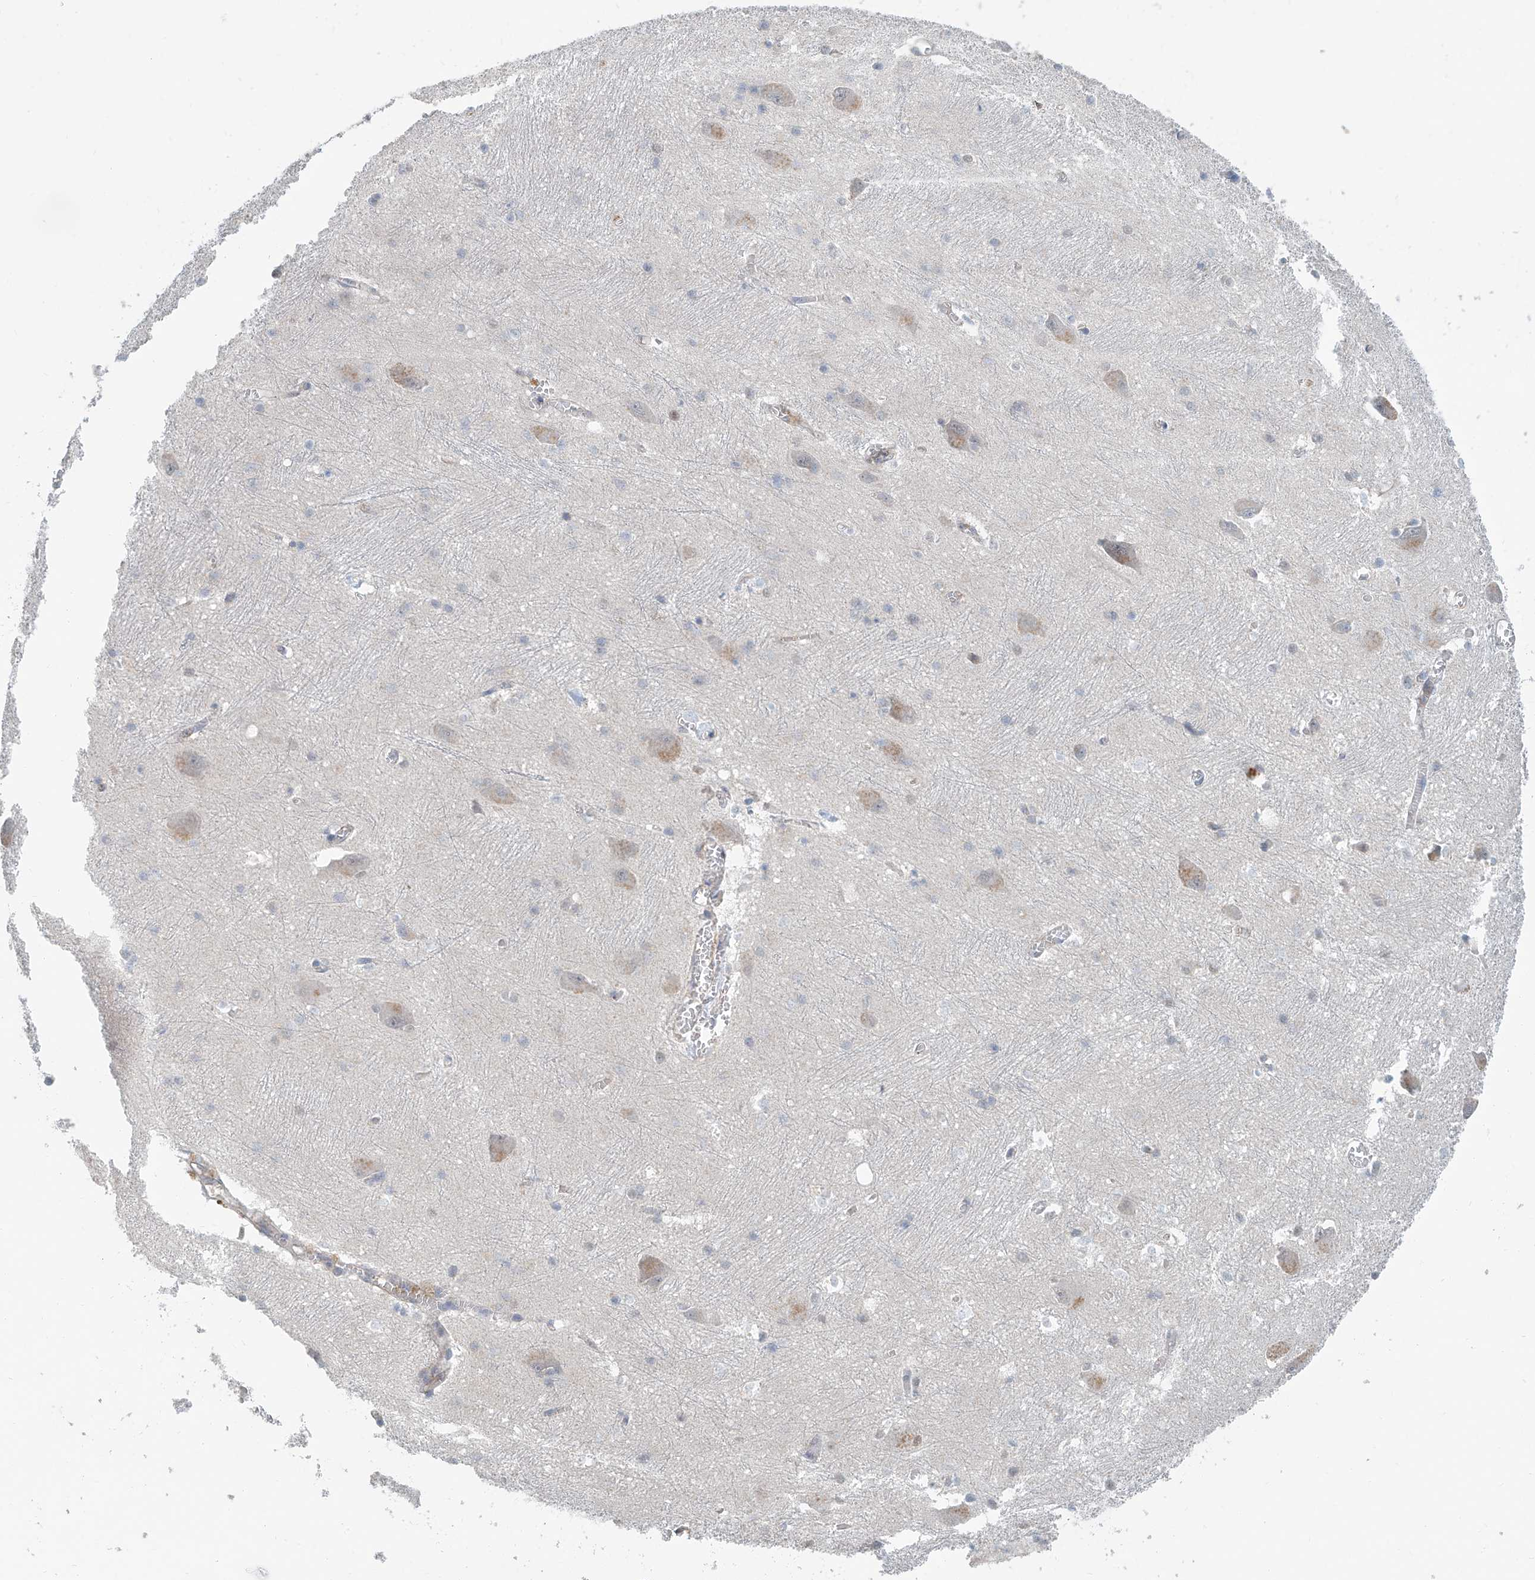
{"staining": {"intensity": "negative", "quantity": "none", "location": "none"}, "tissue": "caudate", "cell_type": "Glial cells", "image_type": "normal", "snomed": [{"axis": "morphology", "description": "Normal tissue, NOS"}, {"axis": "topography", "description": "Lateral ventricle wall"}], "caption": "There is no significant positivity in glial cells of caudate. (DAB IHC, high magnification).", "gene": "KCNK10", "patient": {"sex": "male", "age": 37}}